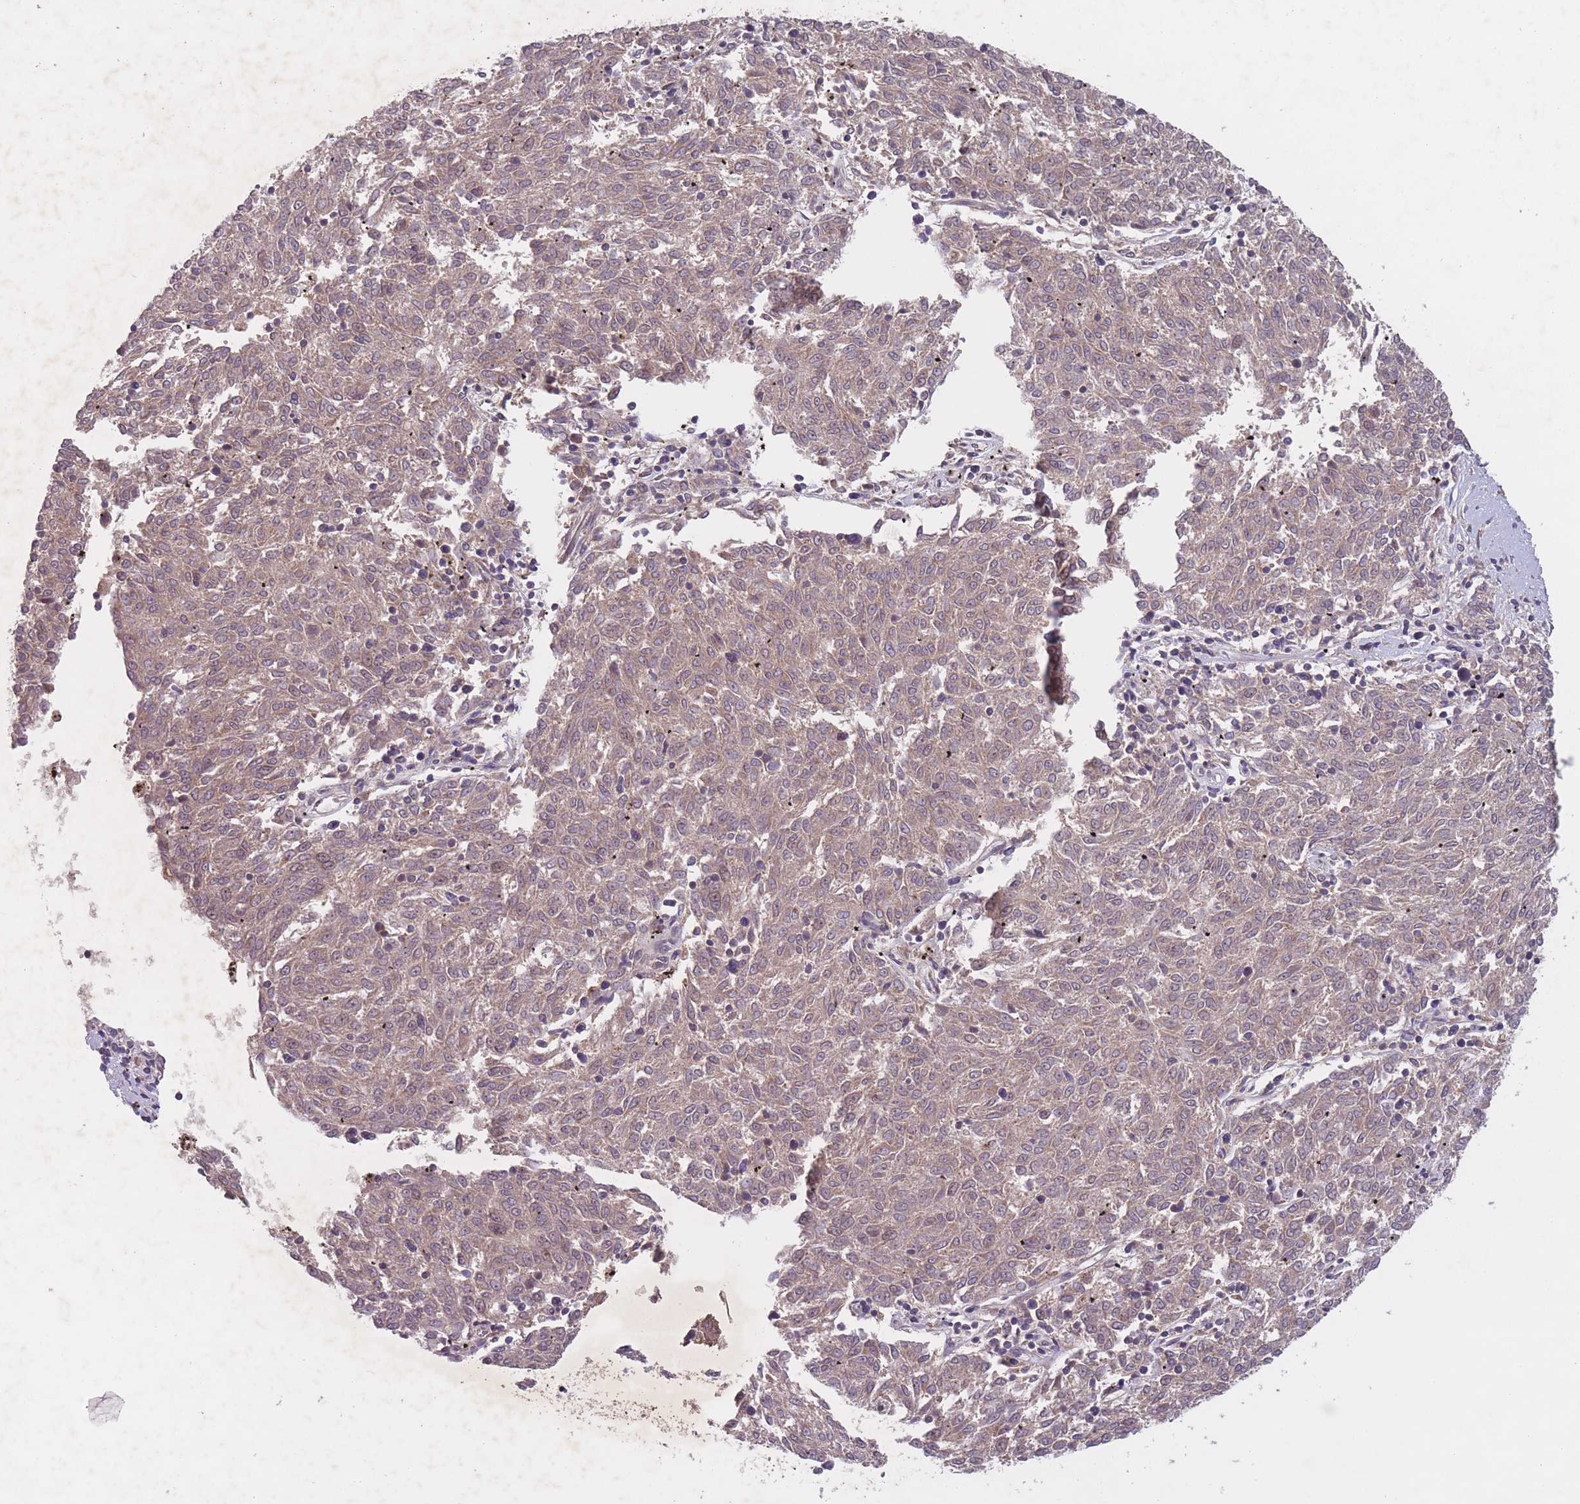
{"staining": {"intensity": "weak", "quantity": "25%-75%", "location": "cytoplasmic/membranous"}, "tissue": "melanoma", "cell_type": "Tumor cells", "image_type": "cancer", "snomed": [{"axis": "morphology", "description": "Malignant melanoma, NOS"}, {"axis": "topography", "description": "Skin"}], "caption": "This histopathology image displays immunohistochemistry staining of human melanoma, with low weak cytoplasmic/membranous staining in approximately 25%-75% of tumor cells.", "gene": "SECTM1", "patient": {"sex": "female", "age": 72}}